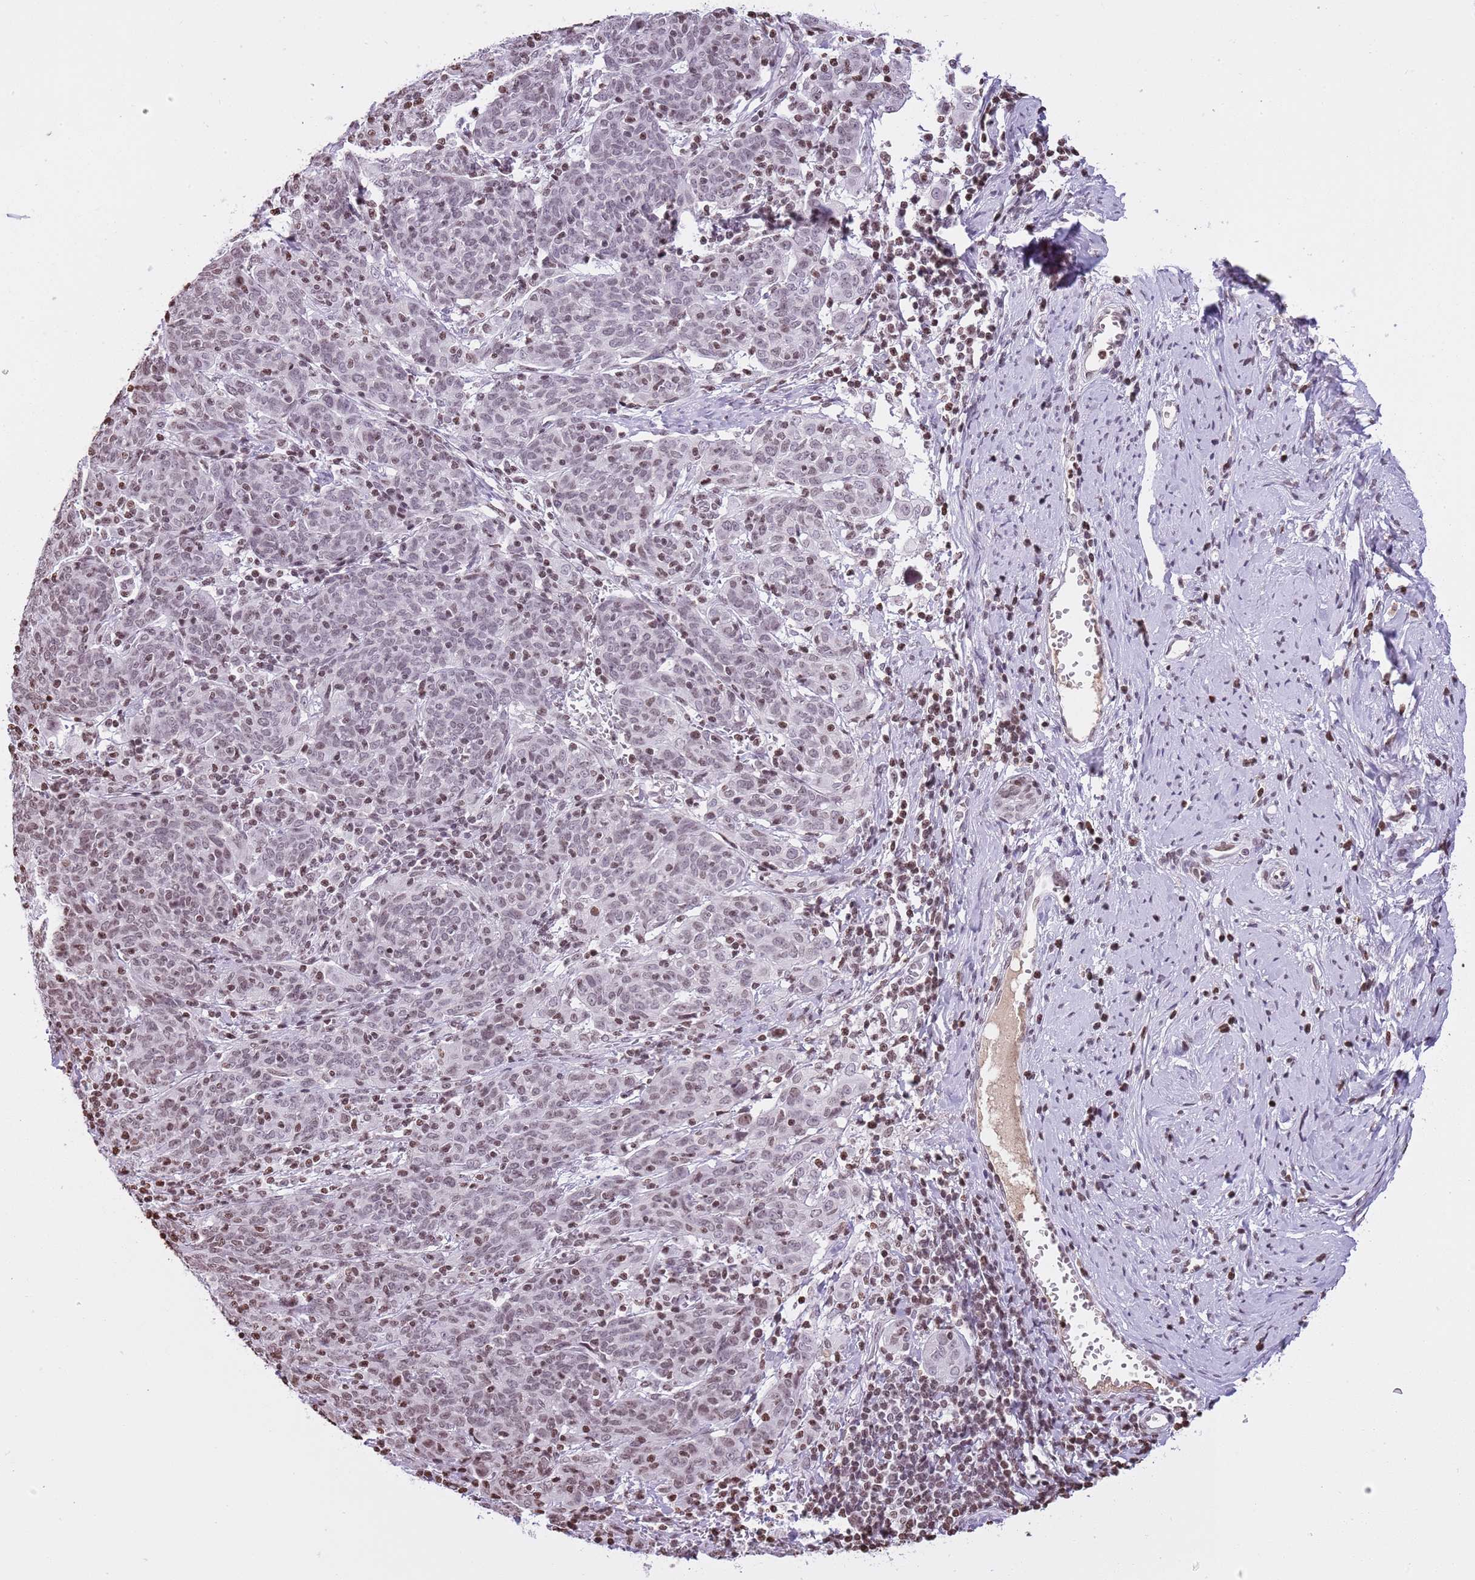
{"staining": {"intensity": "weak", "quantity": "25%-75%", "location": "nuclear"}, "tissue": "cervical cancer", "cell_type": "Tumor cells", "image_type": "cancer", "snomed": [{"axis": "morphology", "description": "Squamous cell carcinoma, NOS"}, {"axis": "topography", "description": "Cervix"}], "caption": "About 25%-75% of tumor cells in cervical cancer (squamous cell carcinoma) demonstrate weak nuclear protein staining as visualized by brown immunohistochemical staining.", "gene": "KPNA3", "patient": {"sex": "female", "age": 67}}